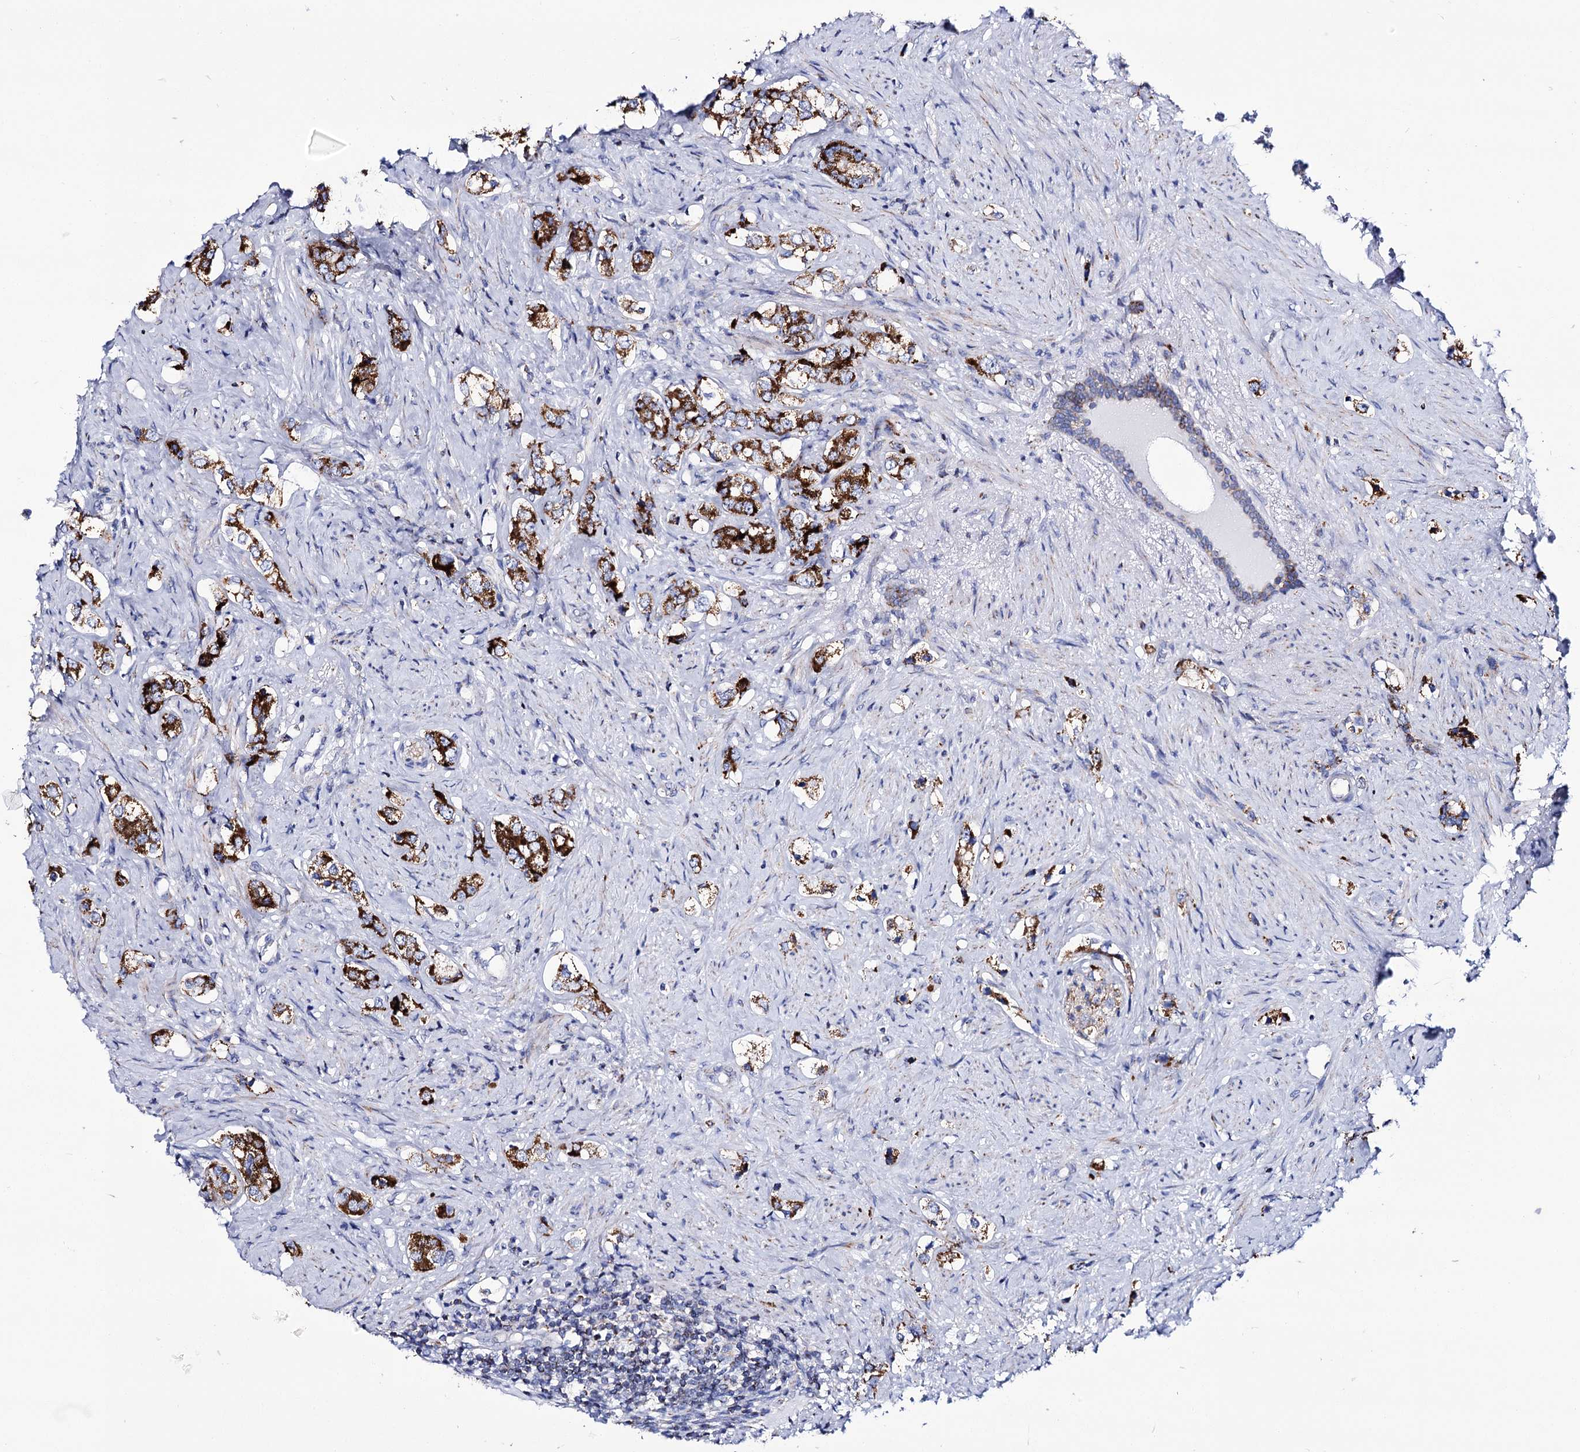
{"staining": {"intensity": "strong", "quantity": ">75%", "location": "cytoplasmic/membranous"}, "tissue": "prostate cancer", "cell_type": "Tumor cells", "image_type": "cancer", "snomed": [{"axis": "morphology", "description": "Adenocarcinoma, High grade"}, {"axis": "topography", "description": "Prostate"}], "caption": "A brown stain shows strong cytoplasmic/membranous staining of a protein in prostate adenocarcinoma (high-grade) tumor cells. (DAB IHC with brightfield microscopy, high magnification).", "gene": "UBASH3B", "patient": {"sex": "male", "age": 63}}